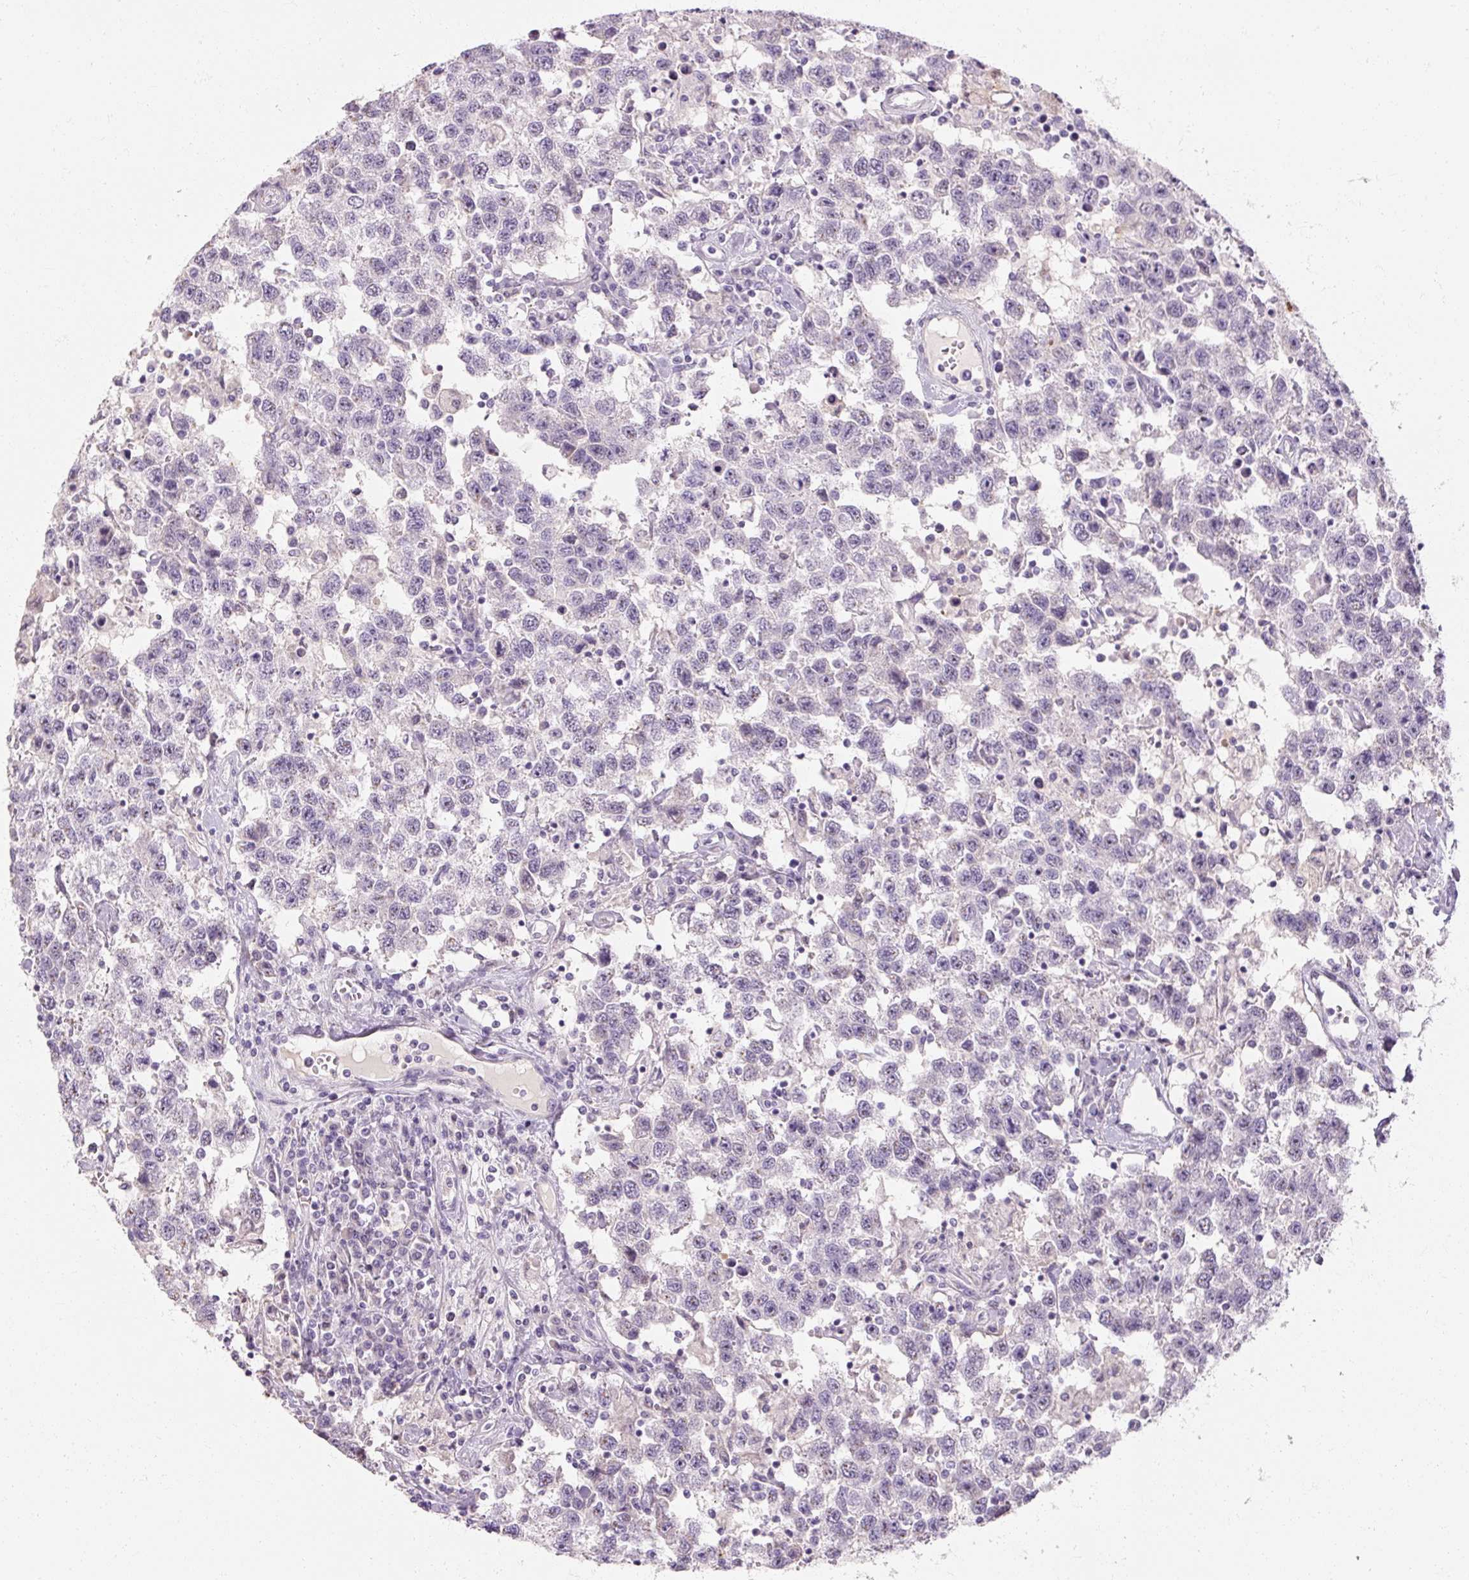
{"staining": {"intensity": "negative", "quantity": "none", "location": "none"}, "tissue": "testis cancer", "cell_type": "Tumor cells", "image_type": "cancer", "snomed": [{"axis": "morphology", "description": "Seminoma, NOS"}, {"axis": "topography", "description": "Testis"}], "caption": "A micrograph of seminoma (testis) stained for a protein displays no brown staining in tumor cells.", "gene": "NFE2L3", "patient": {"sex": "male", "age": 41}}